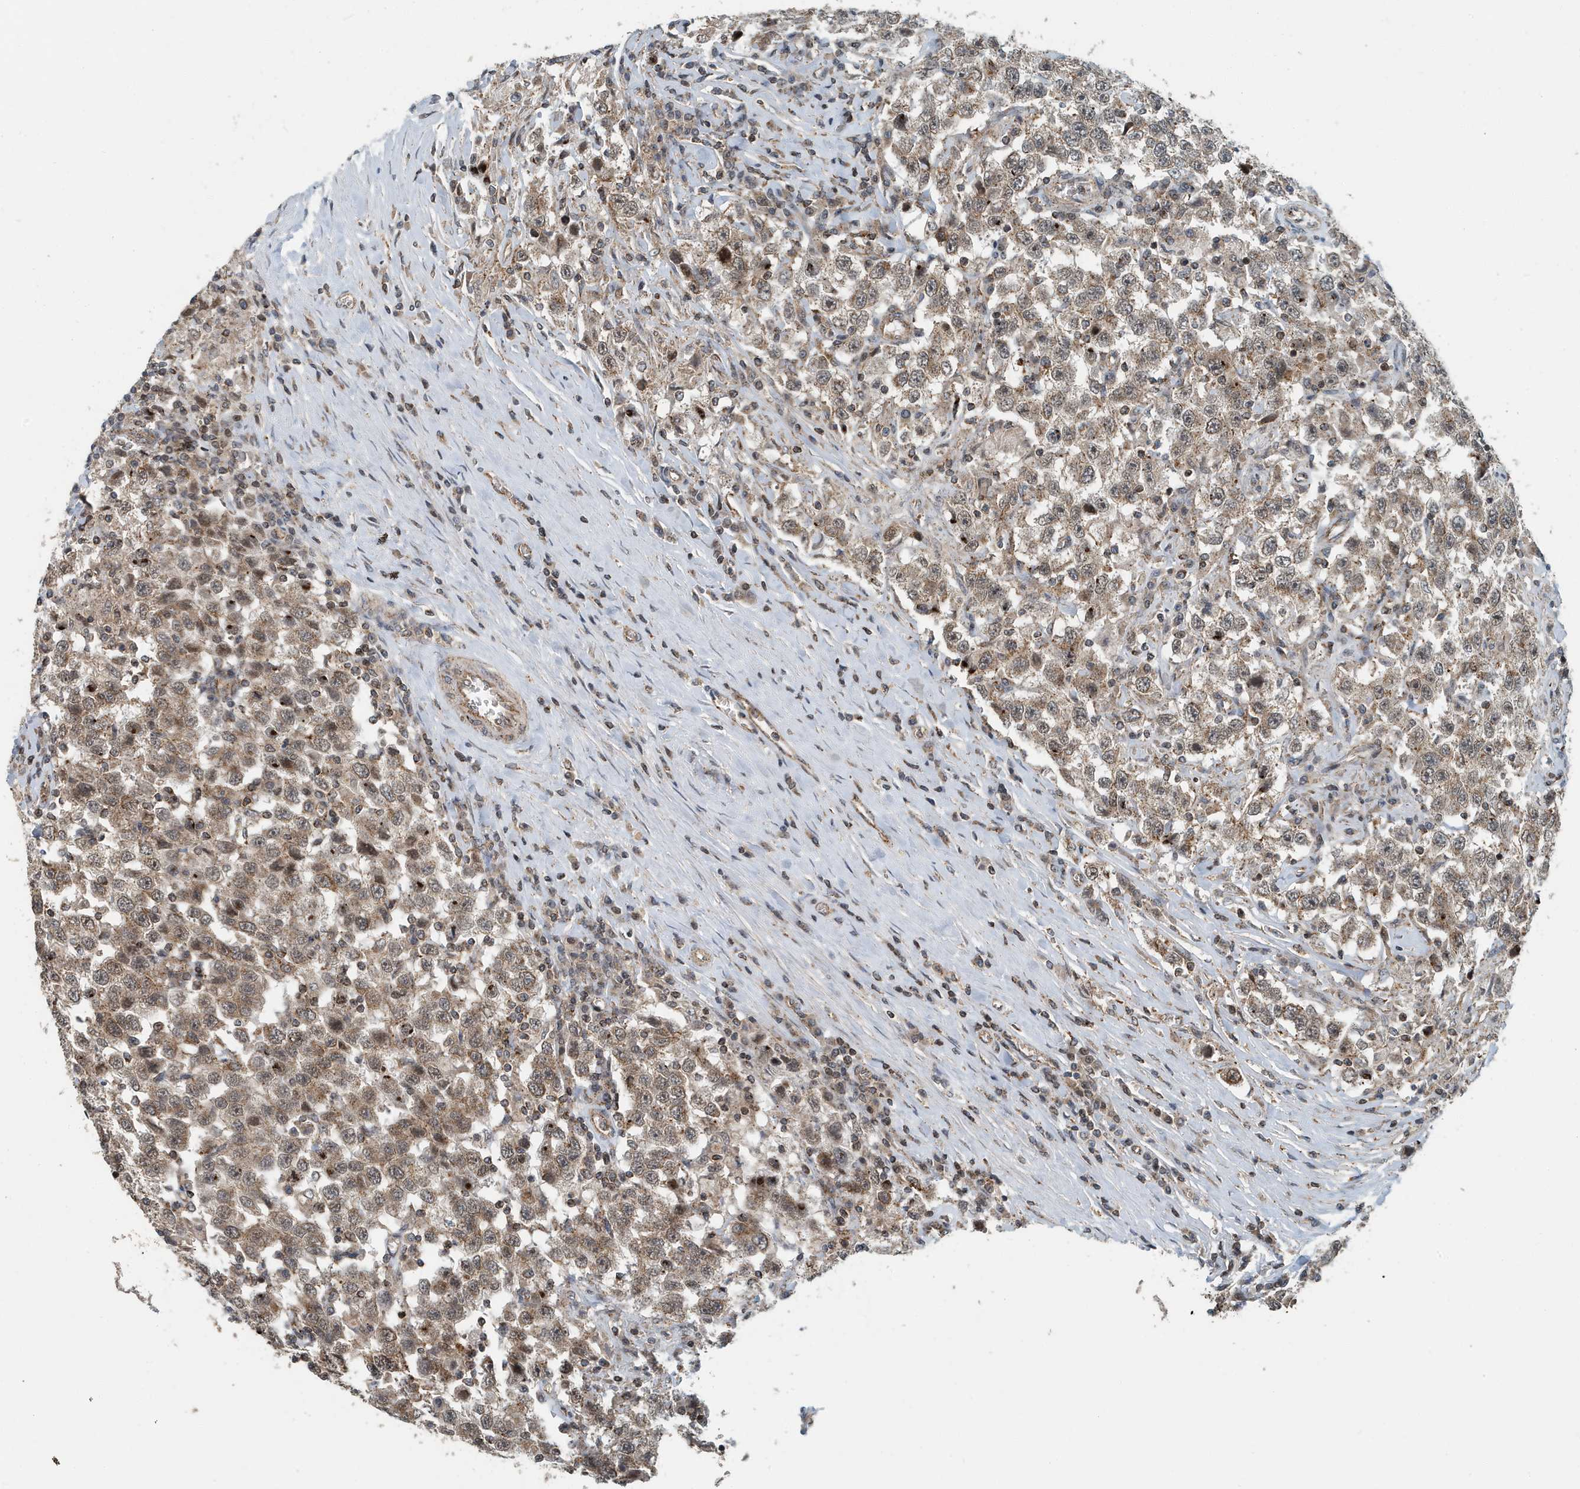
{"staining": {"intensity": "moderate", "quantity": ">75%", "location": "cytoplasmic/membranous"}, "tissue": "testis cancer", "cell_type": "Tumor cells", "image_type": "cancer", "snomed": [{"axis": "morphology", "description": "Seminoma, NOS"}, {"axis": "topography", "description": "Testis"}], "caption": "Protein analysis of testis cancer tissue shows moderate cytoplasmic/membranous positivity in approximately >75% of tumor cells.", "gene": "KIF15", "patient": {"sex": "male", "age": 41}}